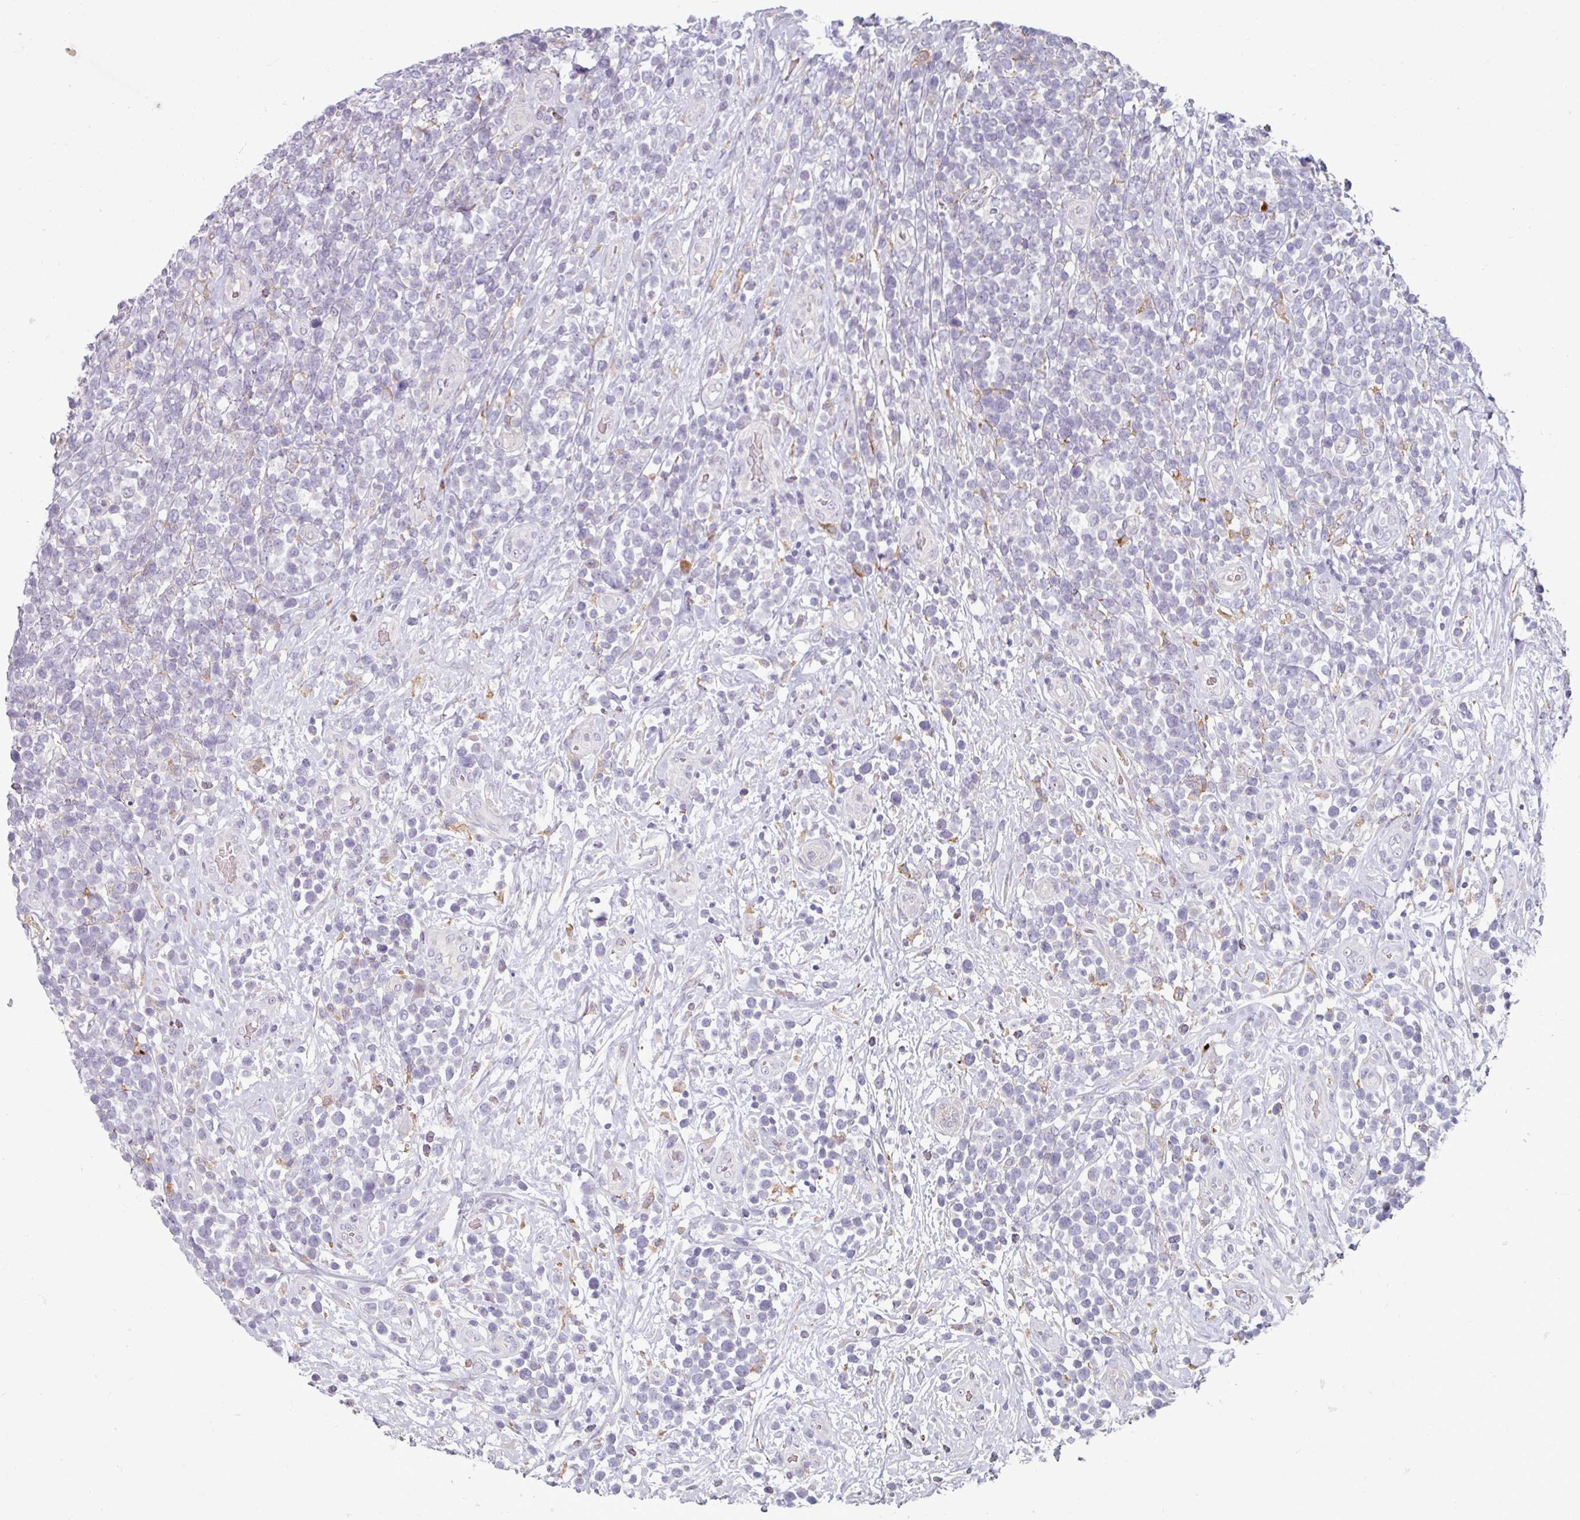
{"staining": {"intensity": "negative", "quantity": "none", "location": "none"}, "tissue": "lymphoma", "cell_type": "Tumor cells", "image_type": "cancer", "snomed": [{"axis": "morphology", "description": "Malignant lymphoma, non-Hodgkin's type, High grade"}, {"axis": "topography", "description": "Soft tissue"}], "caption": "Tumor cells show no significant protein staining in high-grade malignant lymphoma, non-Hodgkin's type.", "gene": "WSB2", "patient": {"sex": "female", "age": 56}}